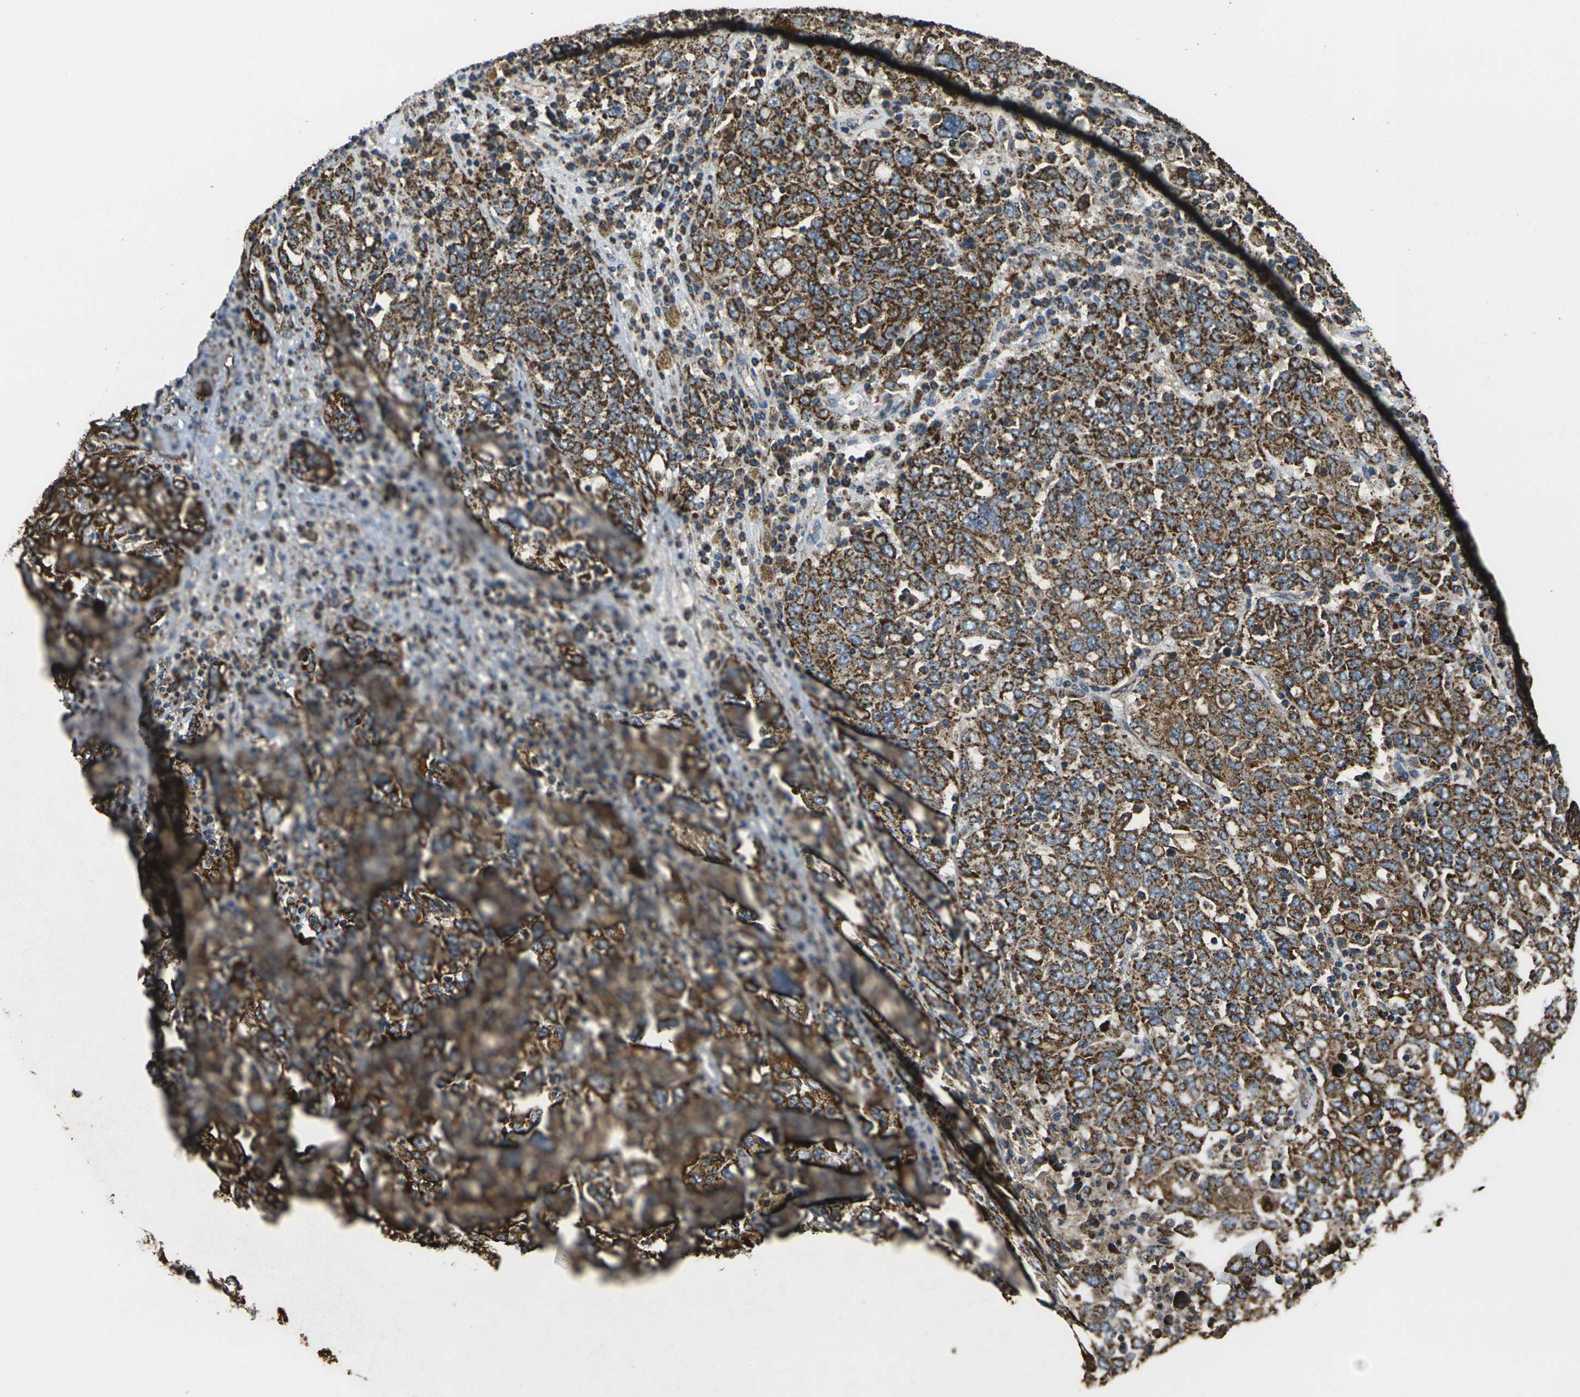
{"staining": {"intensity": "strong", "quantity": ">75%", "location": "cytoplasmic/membranous"}, "tissue": "ovarian cancer", "cell_type": "Tumor cells", "image_type": "cancer", "snomed": [{"axis": "morphology", "description": "Carcinoma, endometroid"}, {"axis": "topography", "description": "Ovary"}], "caption": "Immunohistochemical staining of ovarian endometroid carcinoma reveals high levels of strong cytoplasmic/membranous staining in about >75% of tumor cells. Nuclei are stained in blue.", "gene": "KLHL5", "patient": {"sex": "female", "age": 62}}